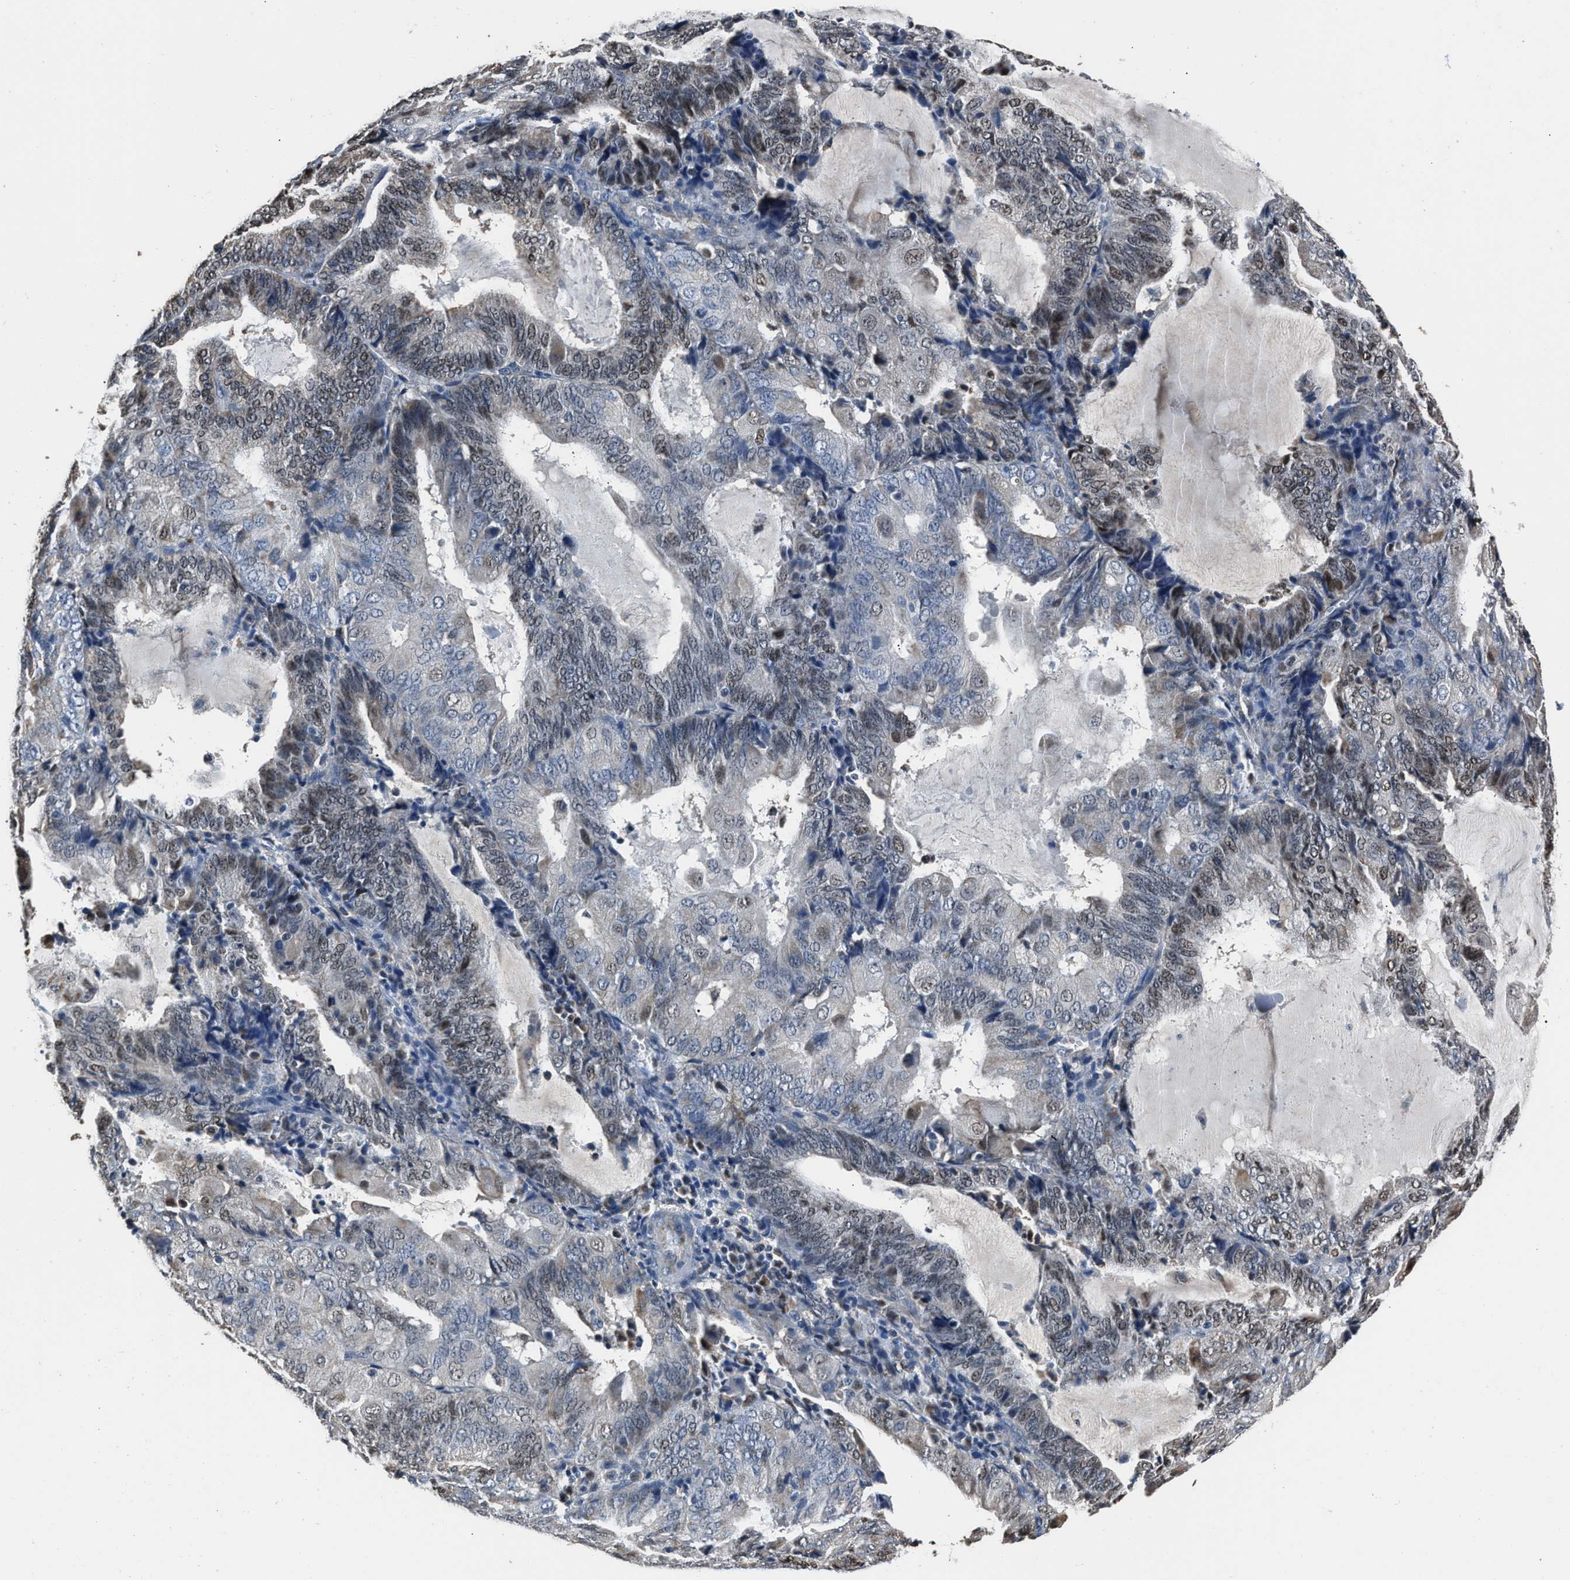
{"staining": {"intensity": "weak", "quantity": "25%-75%", "location": "nuclear"}, "tissue": "endometrial cancer", "cell_type": "Tumor cells", "image_type": "cancer", "snomed": [{"axis": "morphology", "description": "Adenocarcinoma, NOS"}, {"axis": "topography", "description": "Endometrium"}], "caption": "Immunohistochemistry photomicrograph of neoplastic tissue: human adenocarcinoma (endometrial) stained using immunohistochemistry (IHC) shows low levels of weak protein expression localized specifically in the nuclear of tumor cells, appearing as a nuclear brown color.", "gene": "NSUN5", "patient": {"sex": "female", "age": 81}}